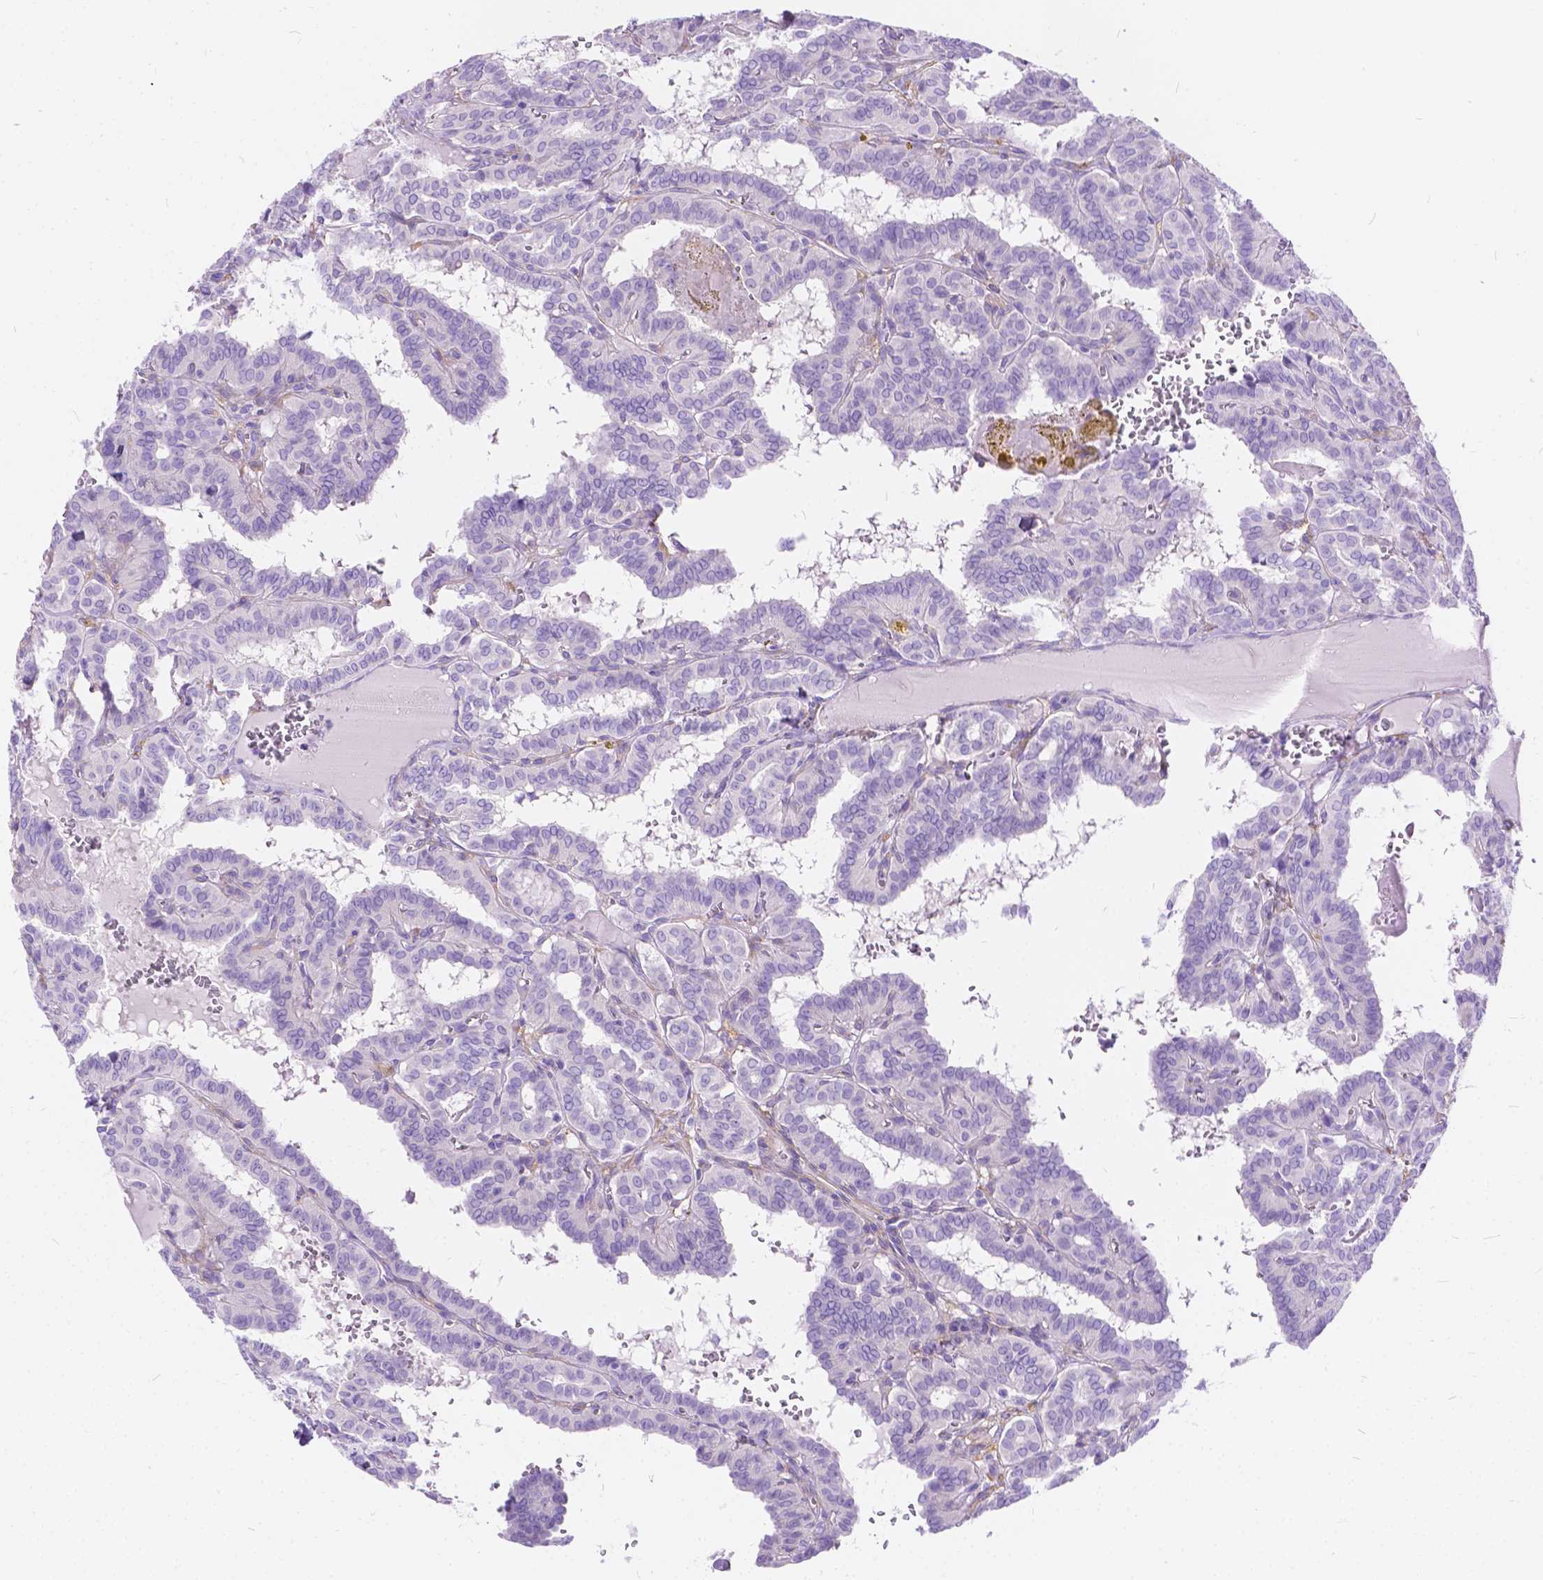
{"staining": {"intensity": "negative", "quantity": "none", "location": "none"}, "tissue": "thyroid cancer", "cell_type": "Tumor cells", "image_type": "cancer", "snomed": [{"axis": "morphology", "description": "Papillary adenocarcinoma, NOS"}, {"axis": "topography", "description": "Thyroid gland"}], "caption": "IHC of human papillary adenocarcinoma (thyroid) demonstrates no expression in tumor cells. (Stains: DAB immunohistochemistry (IHC) with hematoxylin counter stain, Microscopy: brightfield microscopy at high magnification).", "gene": "CHRM1", "patient": {"sex": "female", "age": 21}}